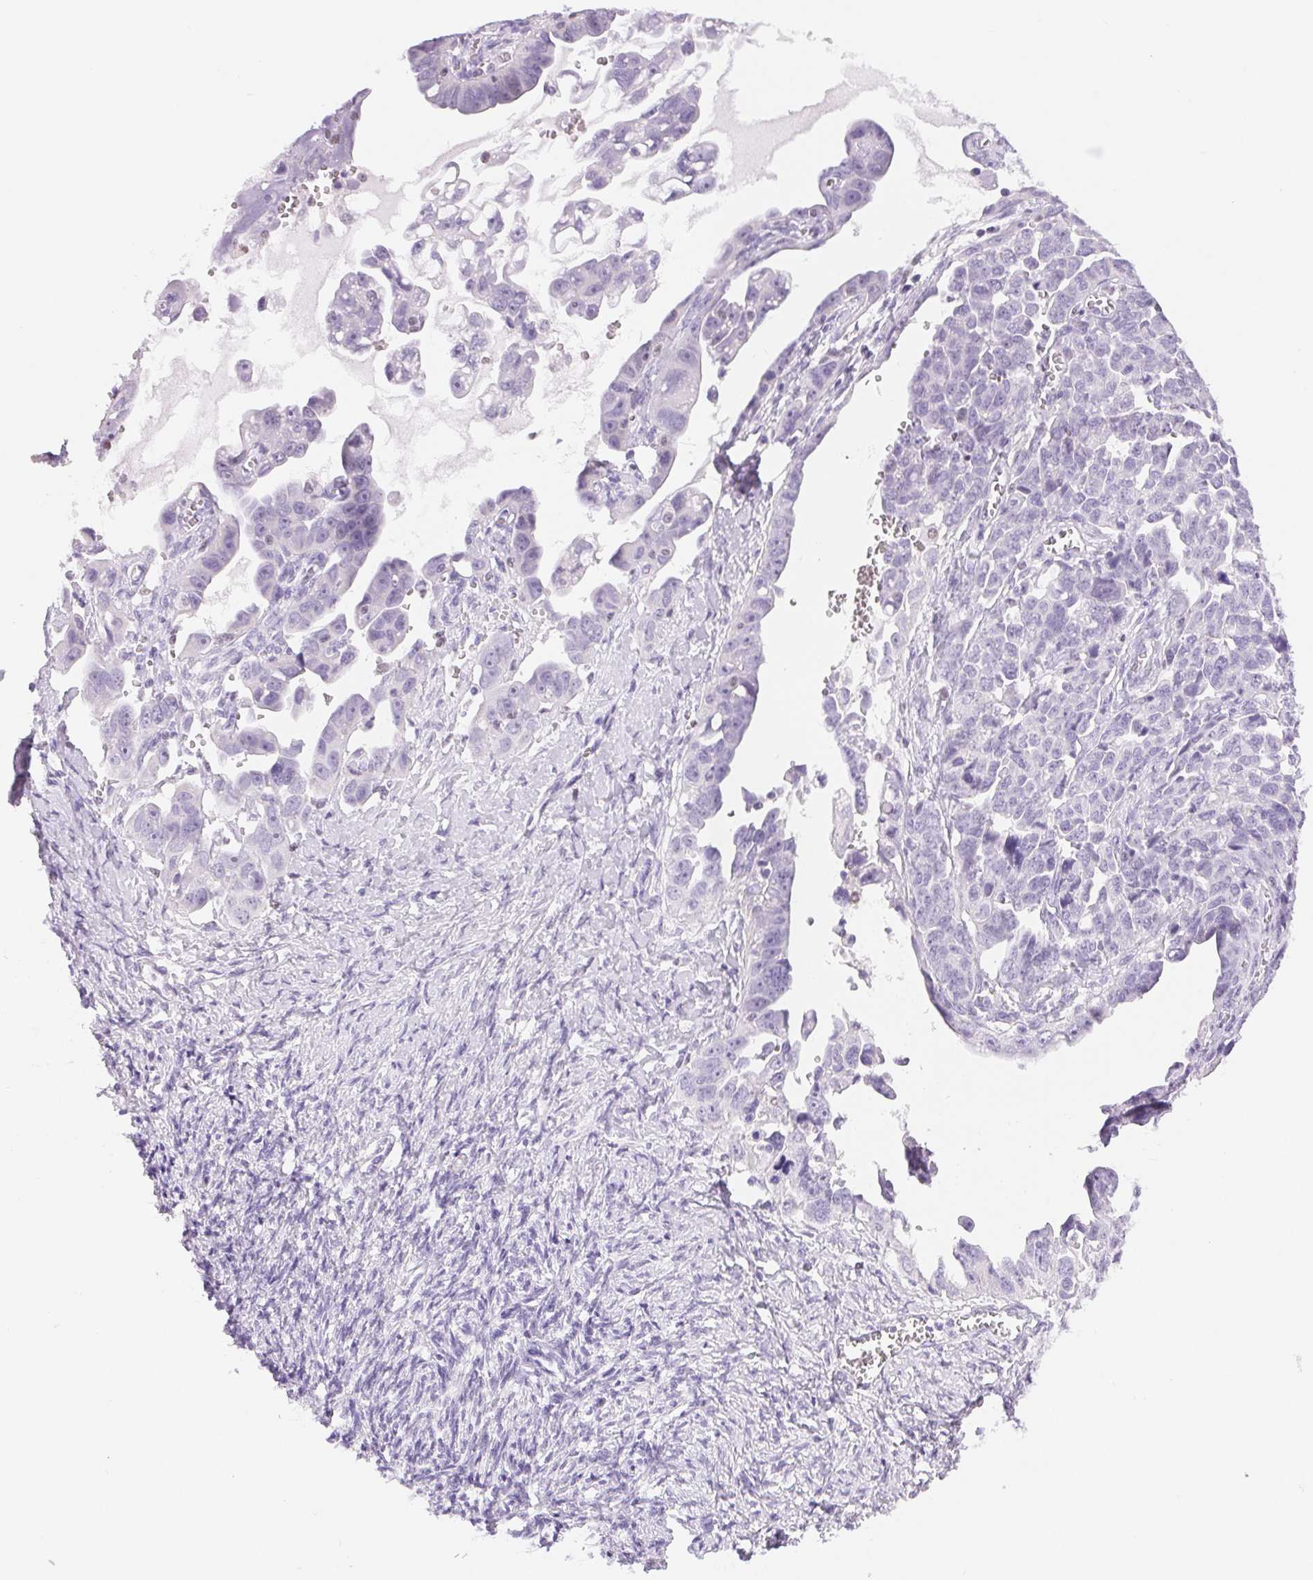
{"staining": {"intensity": "negative", "quantity": "none", "location": "none"}, "tissue": "ovarian cancer", "cell_type": "Tumor cells", "image_type": "cancer", "snomed": [{"axis": "morphology", "description": "Cystadenocarcinoma, serous, NOS"}, {"axis": "topography", "description": "Ovary"}], "caption": "This is a photomicrograph of immunohistochemistry (IHC) staining of serous cystadenocarcinoma (ovarian), which shows no expression in tumor cells.", "gene": "ASGR2", "patient": {"sex": "female", "age": 59}}